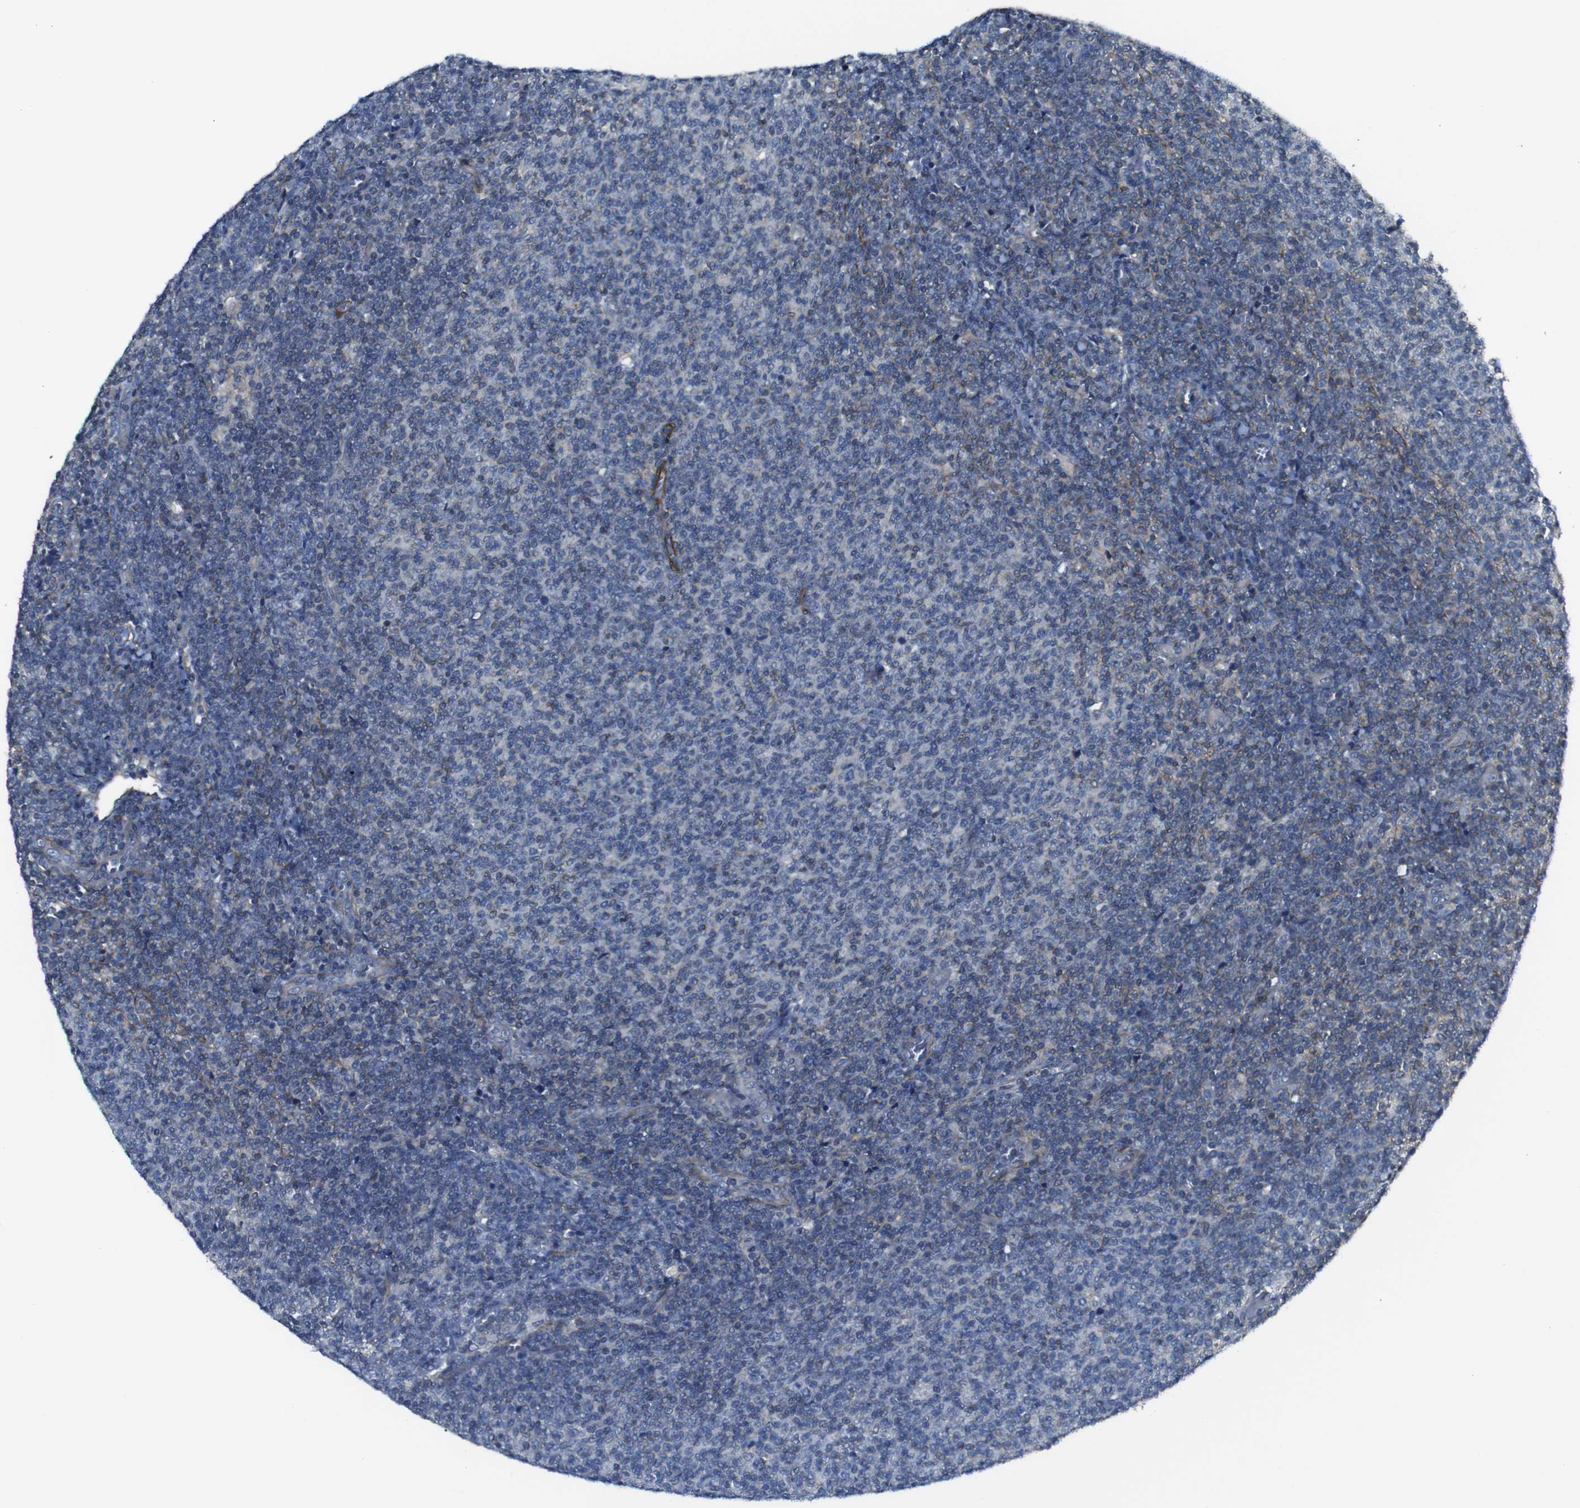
{"staining": {"intensity": "negative", "quantity": "none", "location": "none"}, "tissue": "lymphoma", "cell_type": "Tumor cells", "image_type": "cancer", "snomed": [{"axis": "morphology", "description": "Malignant lymphoma, non-Hodgkin's type, Low grade"}, {"axis": "topography", "description": "Lymph node"}], "caption": "IHC histopathology image of neoplastic tissue: lymphoma stained with DAB exhibits no significant protein expression in tumor cells.", "gene": "GGT7", "patient": {"sex": "male", "age": 66}}